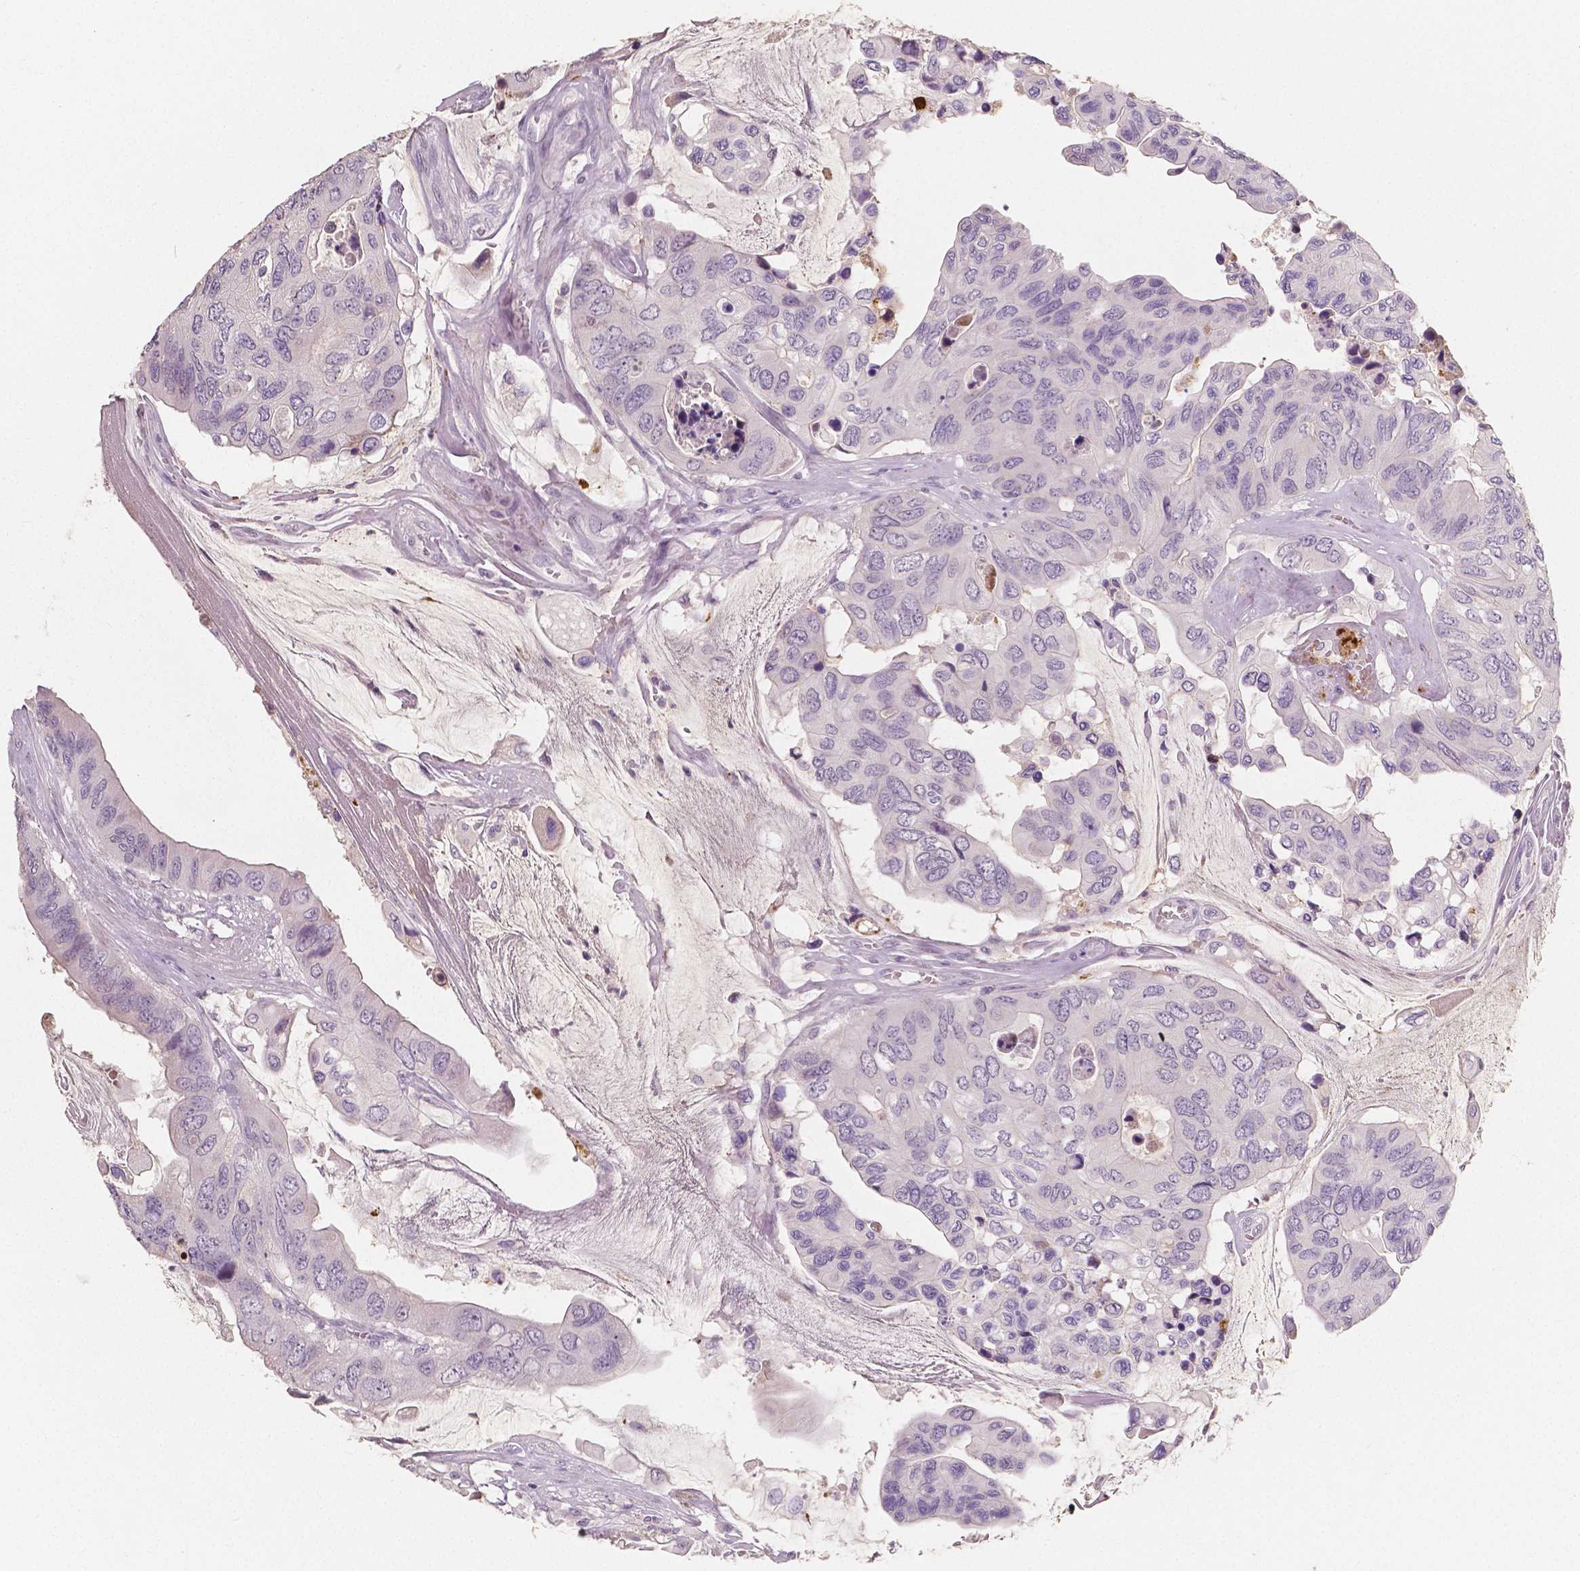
{"staining": {"intensity": "weak", "quantity": "<25%", "location": "nuclear"}, "tissue": "colorectal cancer", "cell_type": "Tumor cells", "image_type": "cancer", "snomed": [{"axis": "morphology", "description": "Adenocarcinoma, NOS"}, {"axis": "topography", "description": "Rectum"}], "caption": "A photomicrograph of human adenocarcinoma (colorectal) is negative for staining in tumor cells.", "gene": "APOA4", "patient": {"sex": "male", "age": 63}}